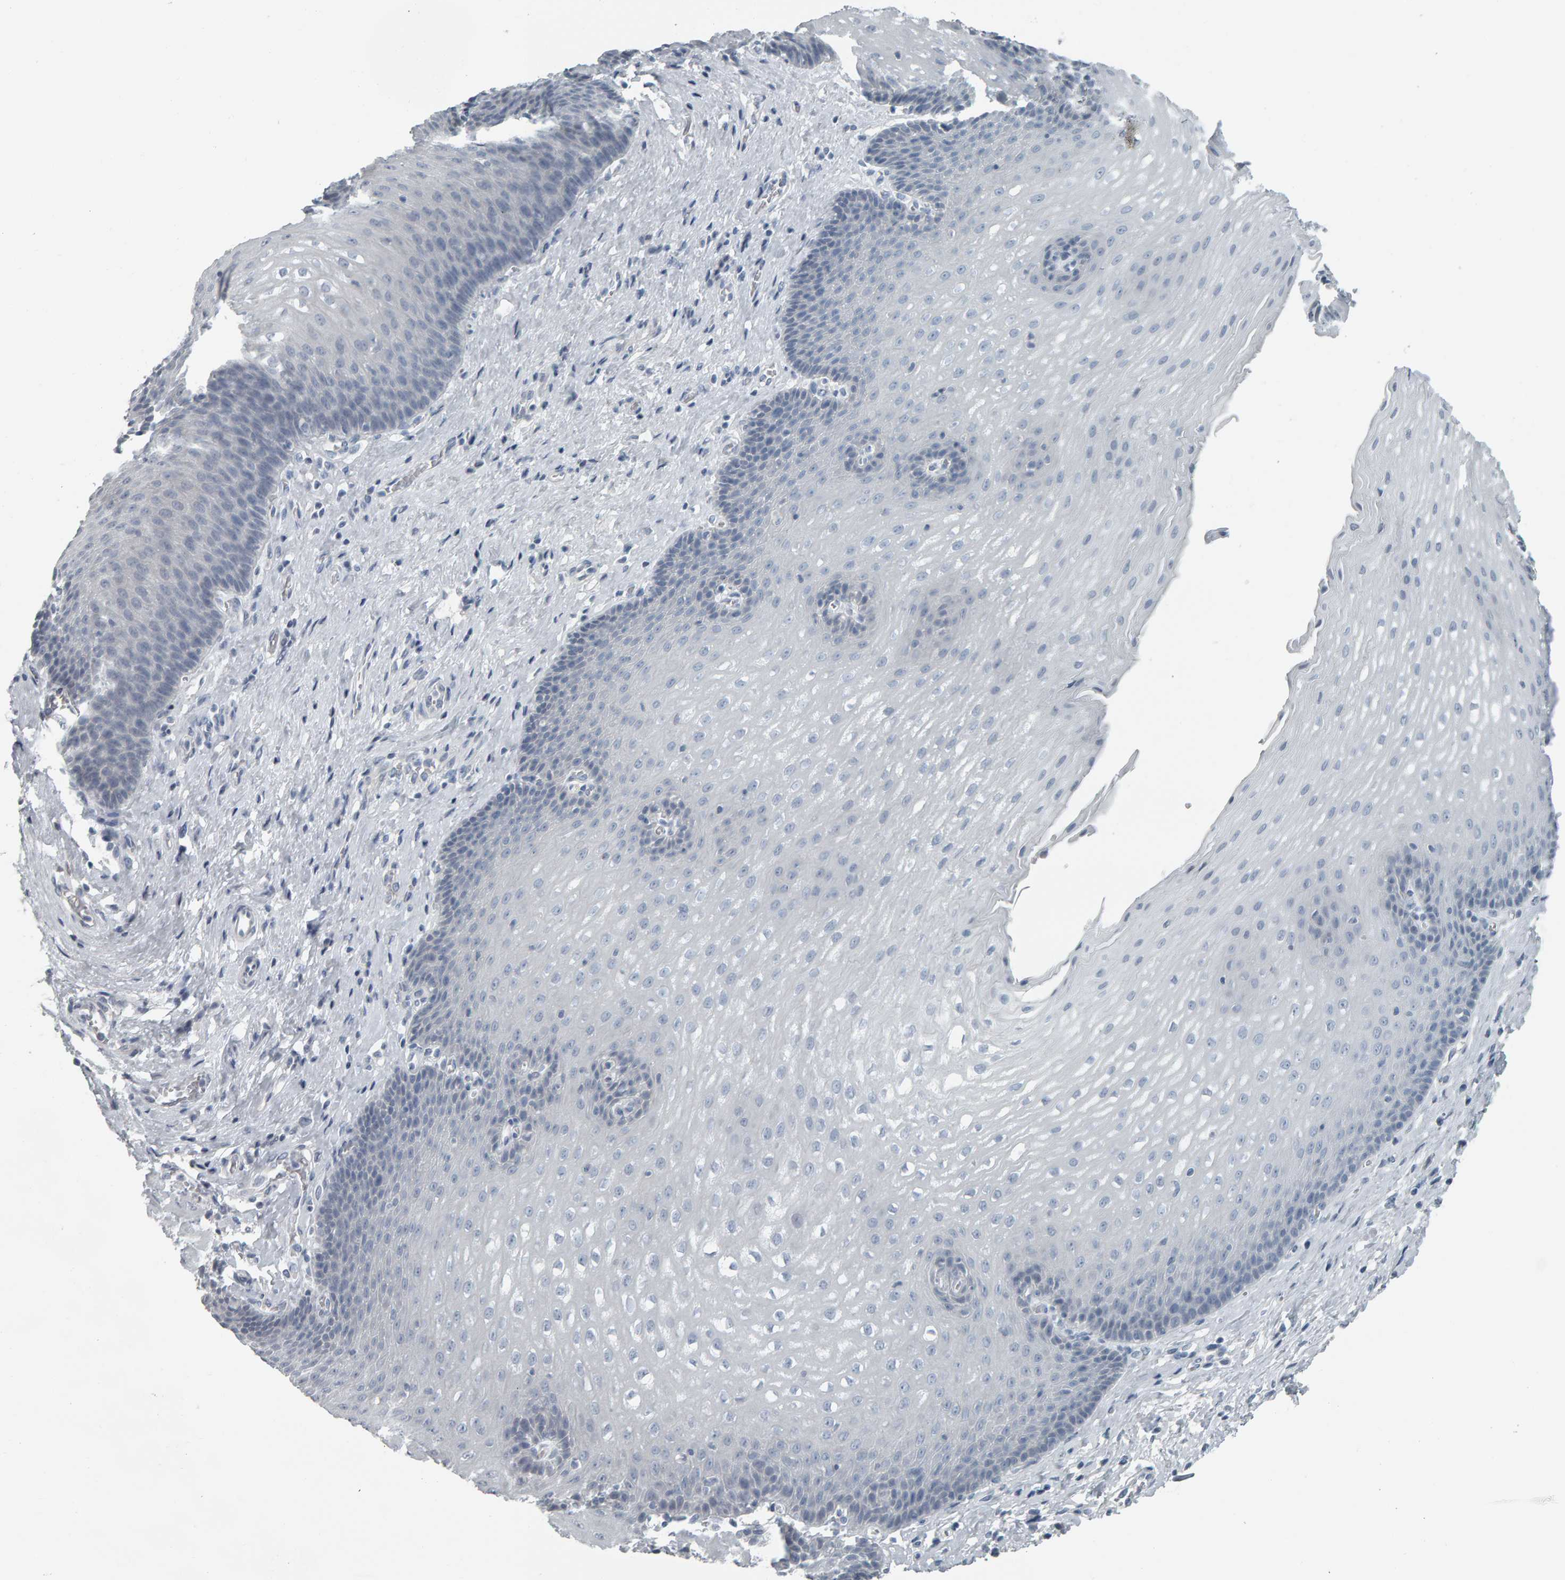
{"staining": {"intensity": "negative", "quantity": "none", "location": "none"}, "tissue": "esophagus", "cell_type": "Squamous epithelial cells", "image_type": "normal", "snomed": [{"axis": "morphology", "description": "Normal tissue, NOS"}, {"axis": "topography", "description": "Esophagus"}], "caption": "High magnification brightfield microscopy of normal esophagus stained with DAB (brown) and counterstained with hematoxylin (blue): squamous epithelial cells show no significant positivity.", "gene": "PYY", "patient": {"sex": "male", "age": 48}}